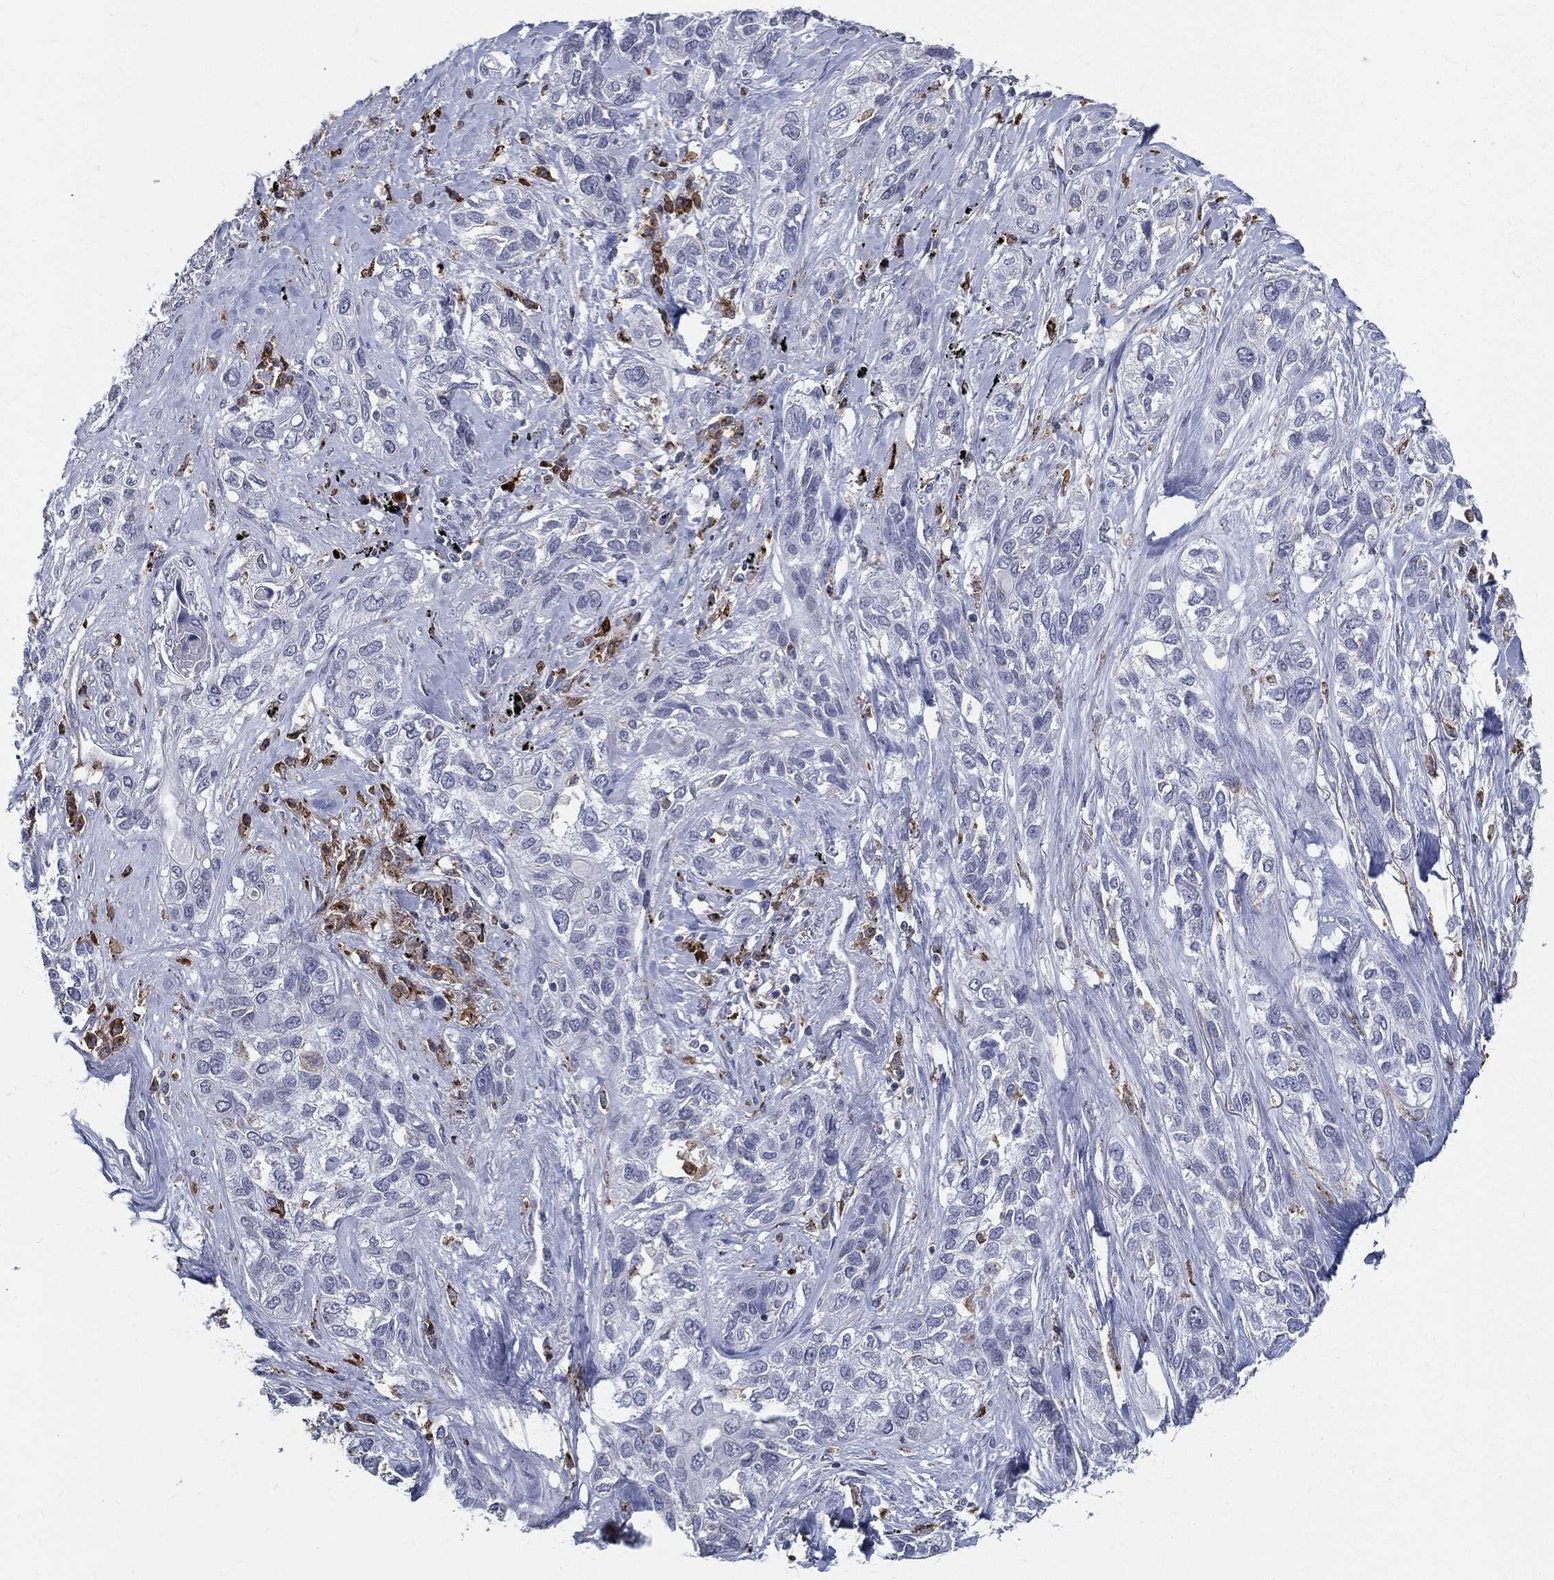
{"staining": {"intensity": "negative", "quantity": "none", "location": "none"}, "tissue": "lung cancer", "cell_type": "Tumor cells", "image_type": "cancer", "snomed": [{"axis": "morphology", "description": "Squamous cell carcinoma, NOS"}, {"axis": "topography", "description": "Lung"}], "caption": "DAB (3,3'-diaminobenzidine) immunohistochemical staining of human lung squamous cell carcinoma reveals no significant staining in tumor cells.", "gene": "EVI2B", "patient": {"sex": "female", "age": 70}}